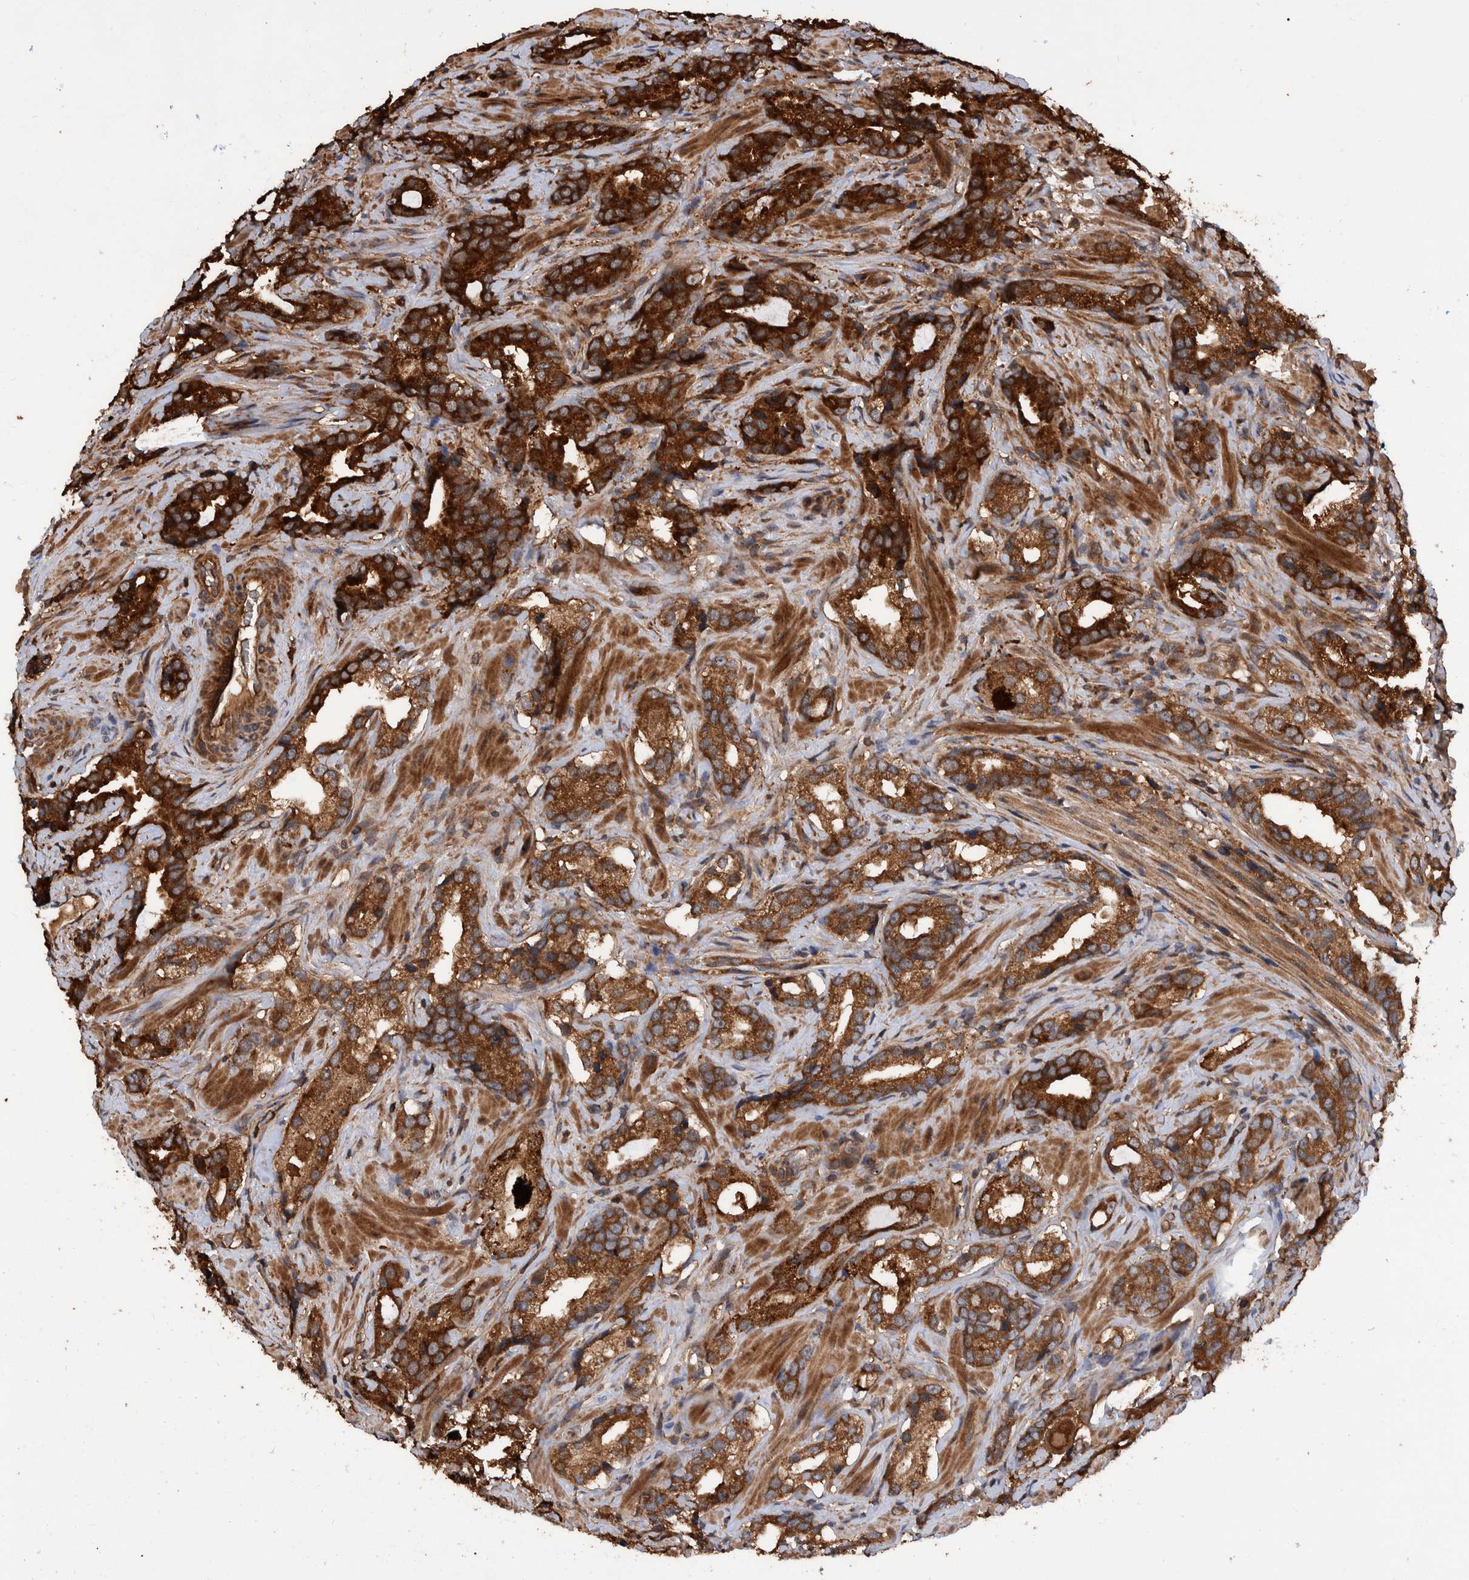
{"staining": {"intensity": "strong", "quantity": ">75%", "location": "cytoplasmic/membranous"}, "tissue": "prostate cancer", "cell_type": "Tumor cells", "image_type": "cancer", "snomed": [{"axis": "morphology", "description": "Adenocarcinoma, High grade"}, {"axis": "topography", "description": "Prostate"}], "caption": "This histopathology image demonstrates IHC staining of human prostate cancer, with high strong cytoplasmic/membranous expression in approximately >75% of tumor cells.", "gene": "VBP1", "patient": {"sex": "male", "age": 63}}